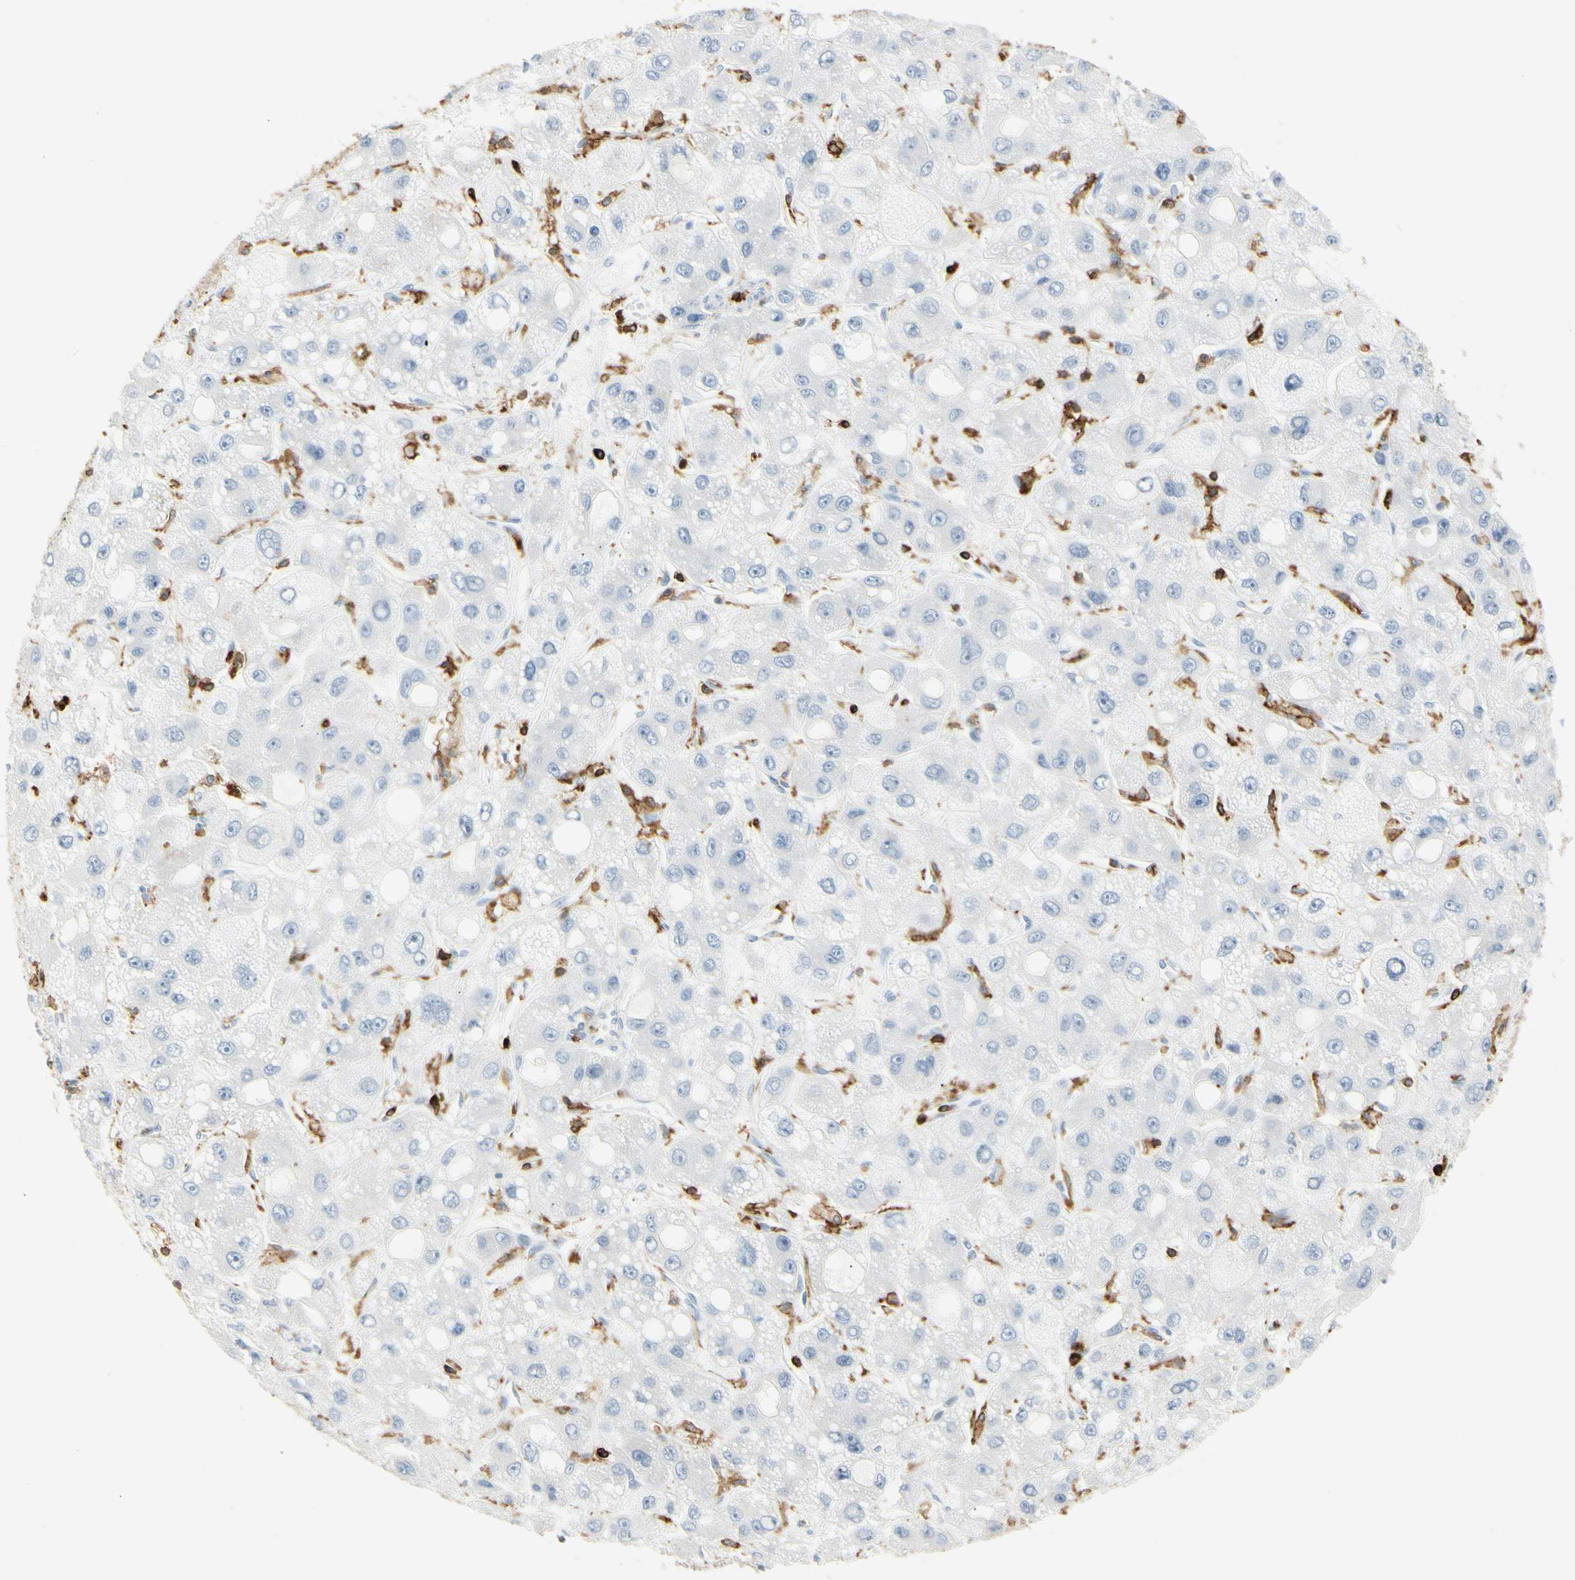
{"staining": {"intensity": "negative", "quantity": "none", "location": "none"}, "tissue": "liver cancer", "cell_type": "Tumor cells", "image_type": "cancer", "snomed": [{"axis": "morphology", "description": "Carcinoma, Hepatocellular, NOS"}, {"axis": "topography", "description": "Liver"}], "caption": "This is an IHC image of human liver cancer (hepatocellular carcinoma). There is no positivity in tumor cells.", "gene": "ITGB2", "patient": {"sex": "male", "age": 55}}